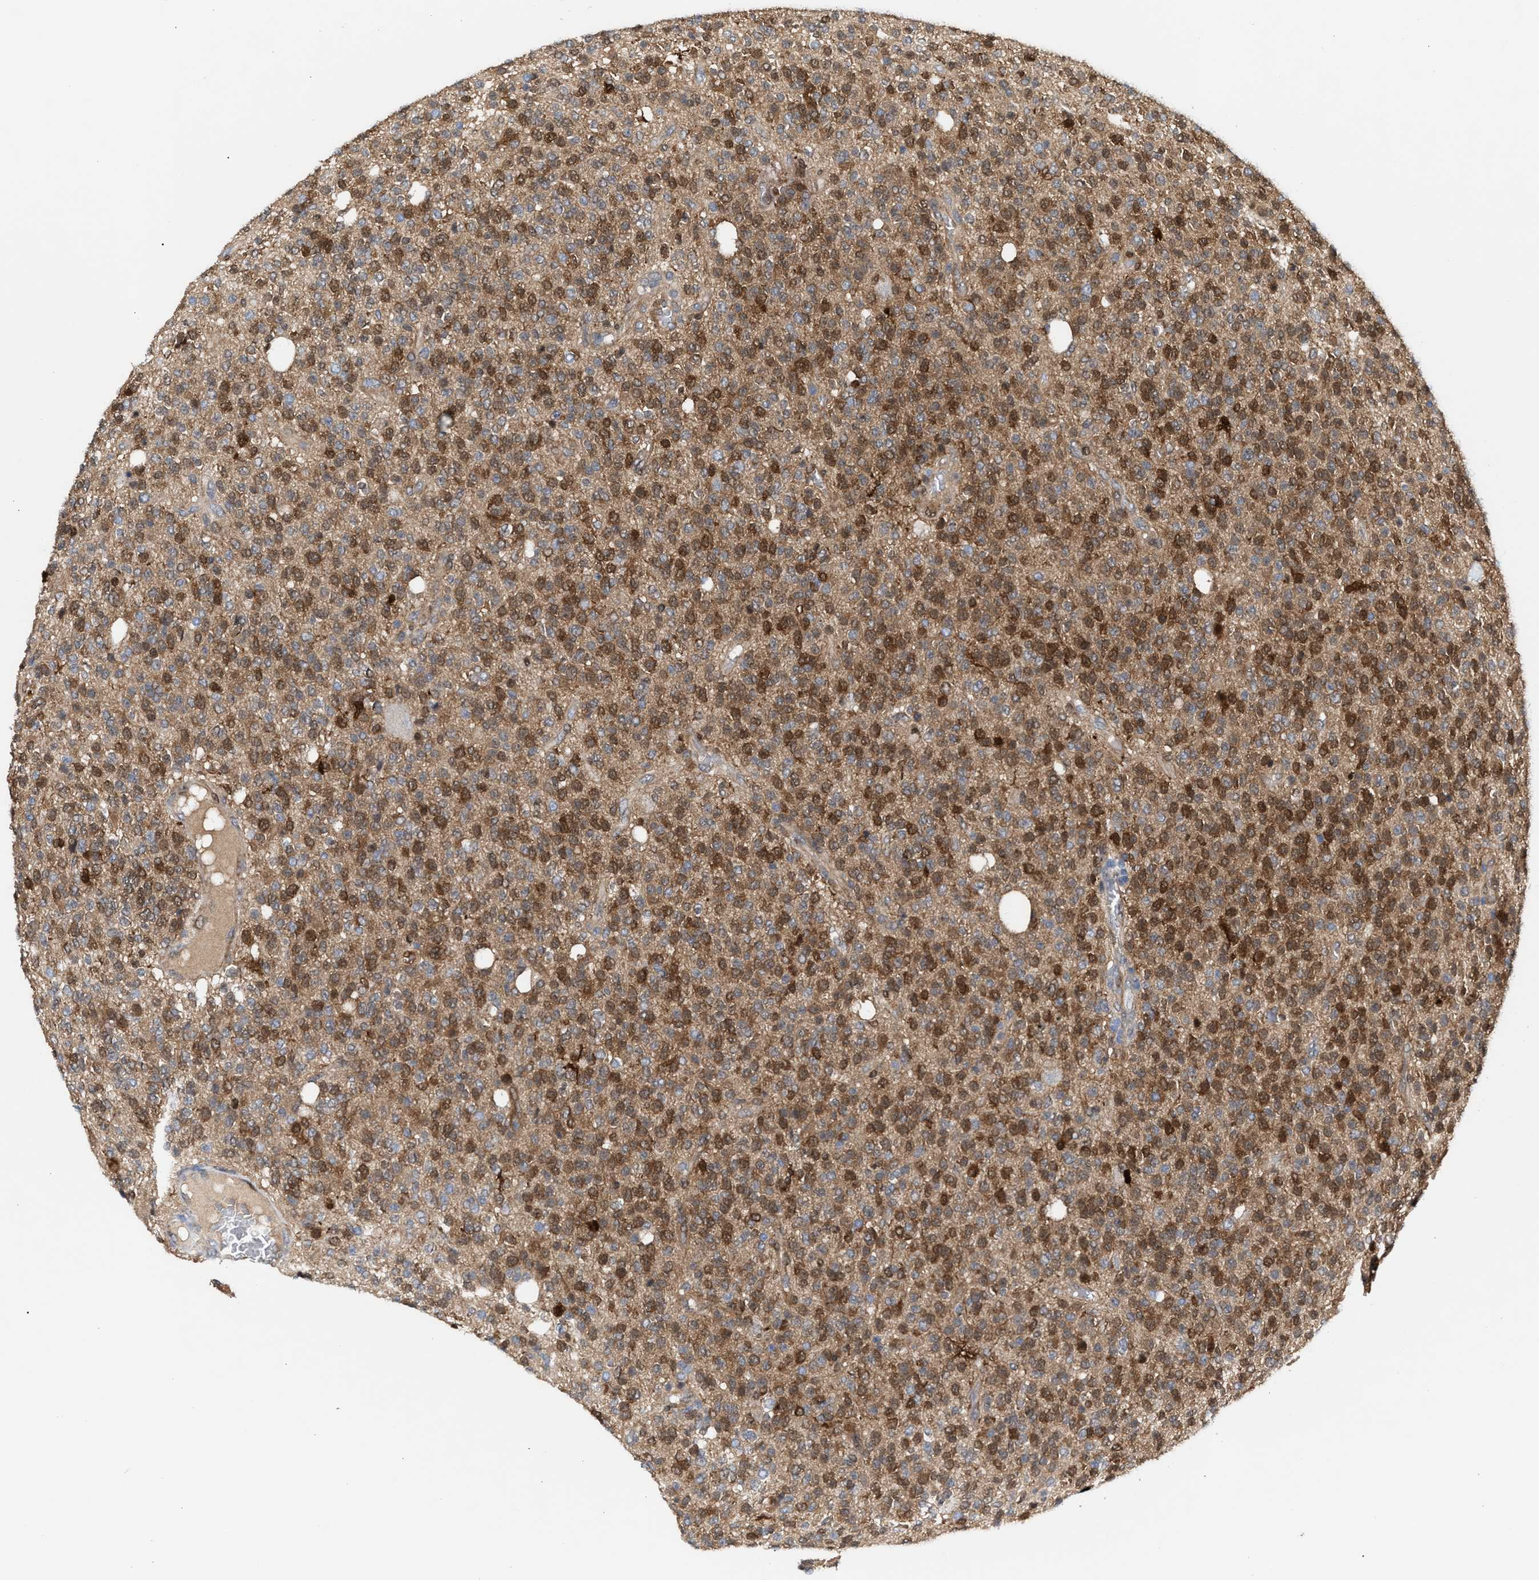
{"staining": {"intensity": "moderate", "quantity": ">75%", "location": "cytoplasmic/membranous,nuclear"}, "tissue": "glioma", "cell_type": "Tumor cells", "image_type": "cancer", "snomed": [{"axis": "morphology", "description": "Glioma, malignant, High grade"}, {"axis": "topography", "description": "Brain"}], "caption": "Human malignant glioma (high-grade) stained with a protein marker shows moderate staining in tumor cells.", "gene": "TP53I3", "patient": {"sex": "male", "age": 34}}